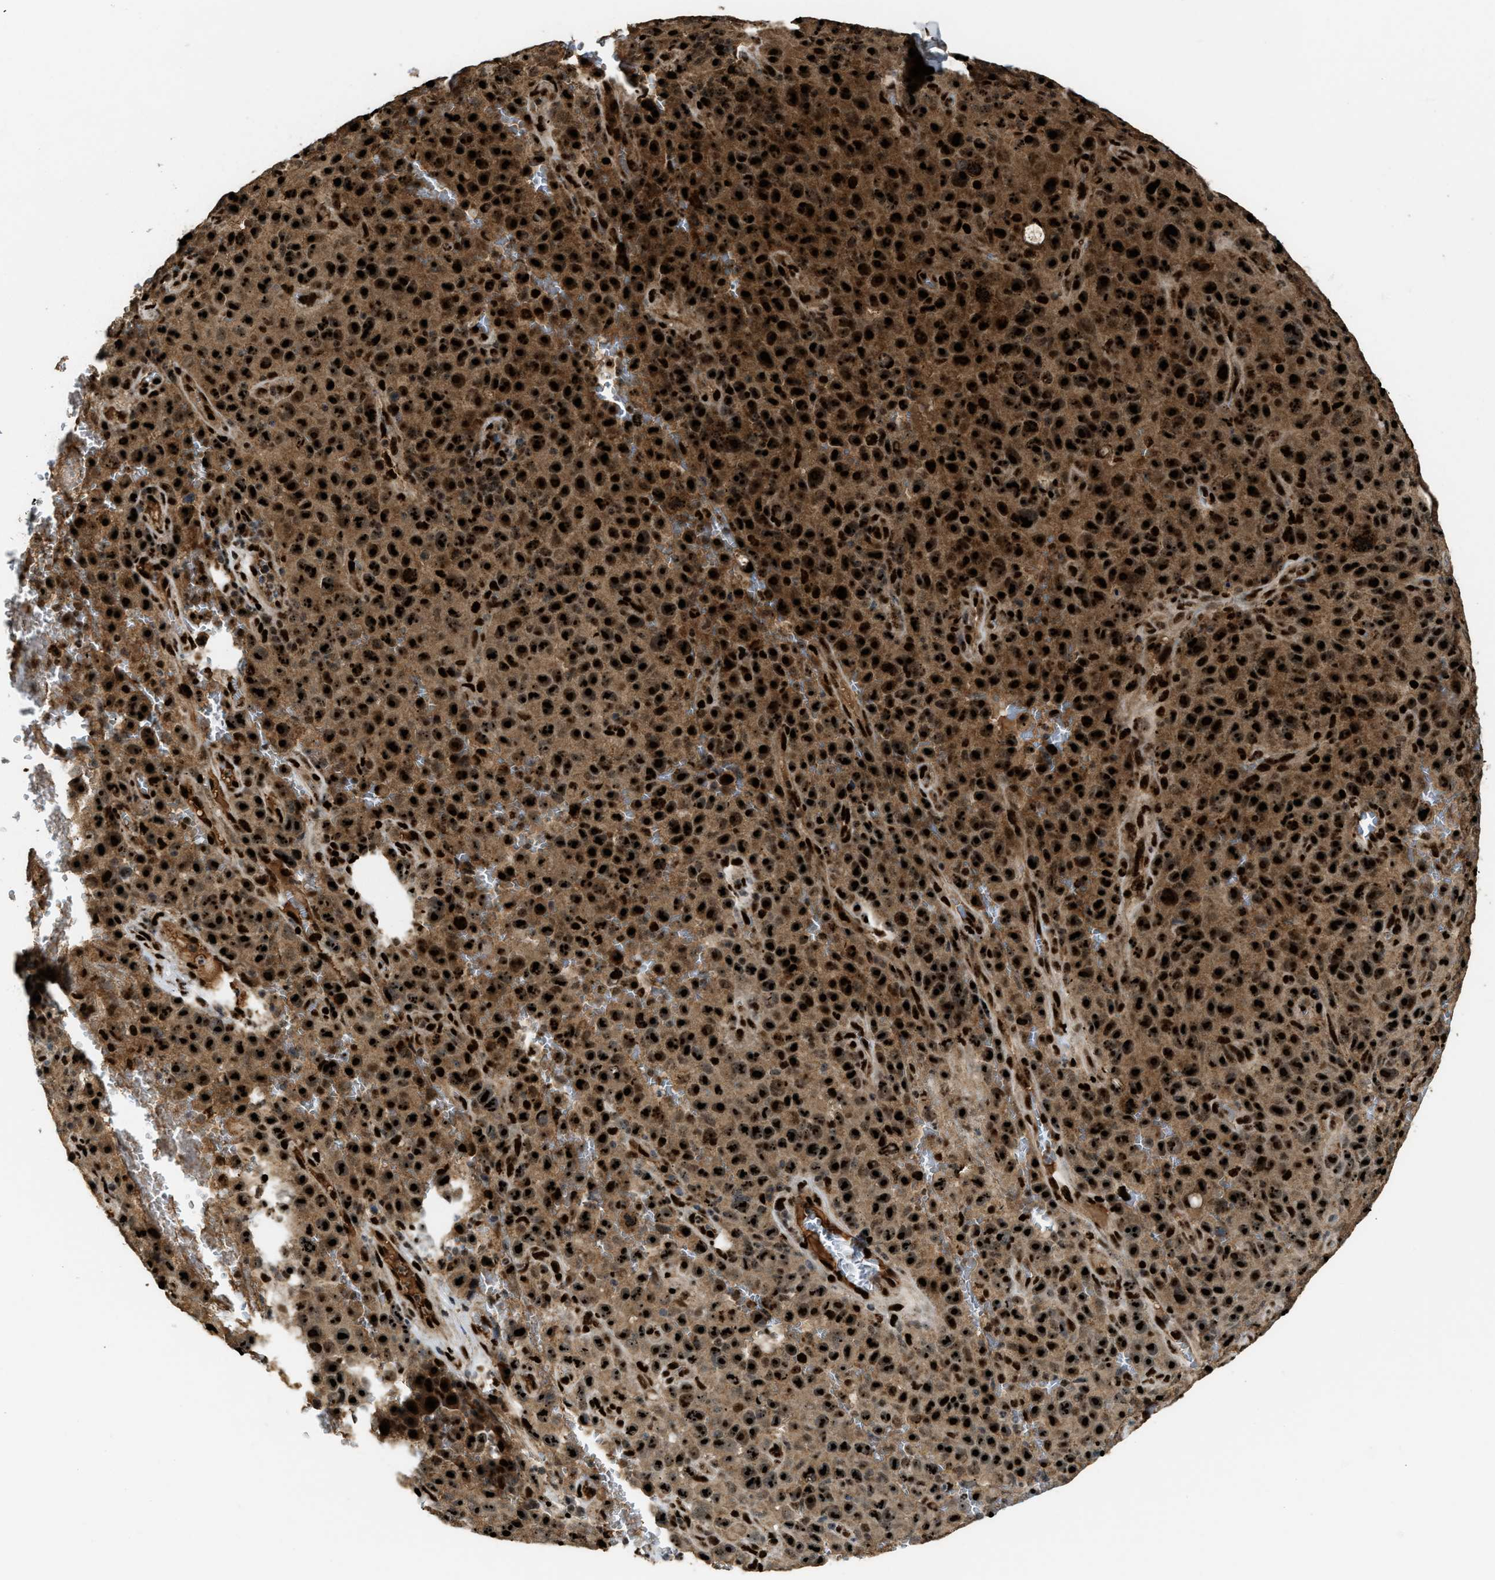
{"staining": {"intensity": "strong", "quantity": ">75%", "location": "cytoplasmic/membranous,nuclear"}, "tissue": "melanoma", "cell_type": "Tumor cells", "image_type": "cancer", "snomed": [{"axis": "morphology", "description": "Malignant melanoma, NOS"}, {"axis": "topography", "description": "Skin"}], "caption": "A histopathology image of human melanoma stained for a protein shows strong cytoplasmic/membranous and nuclear brown staining in tumor cells.", "gene": "ZNF687", "patient": {"sex": "female", "age": 82}}